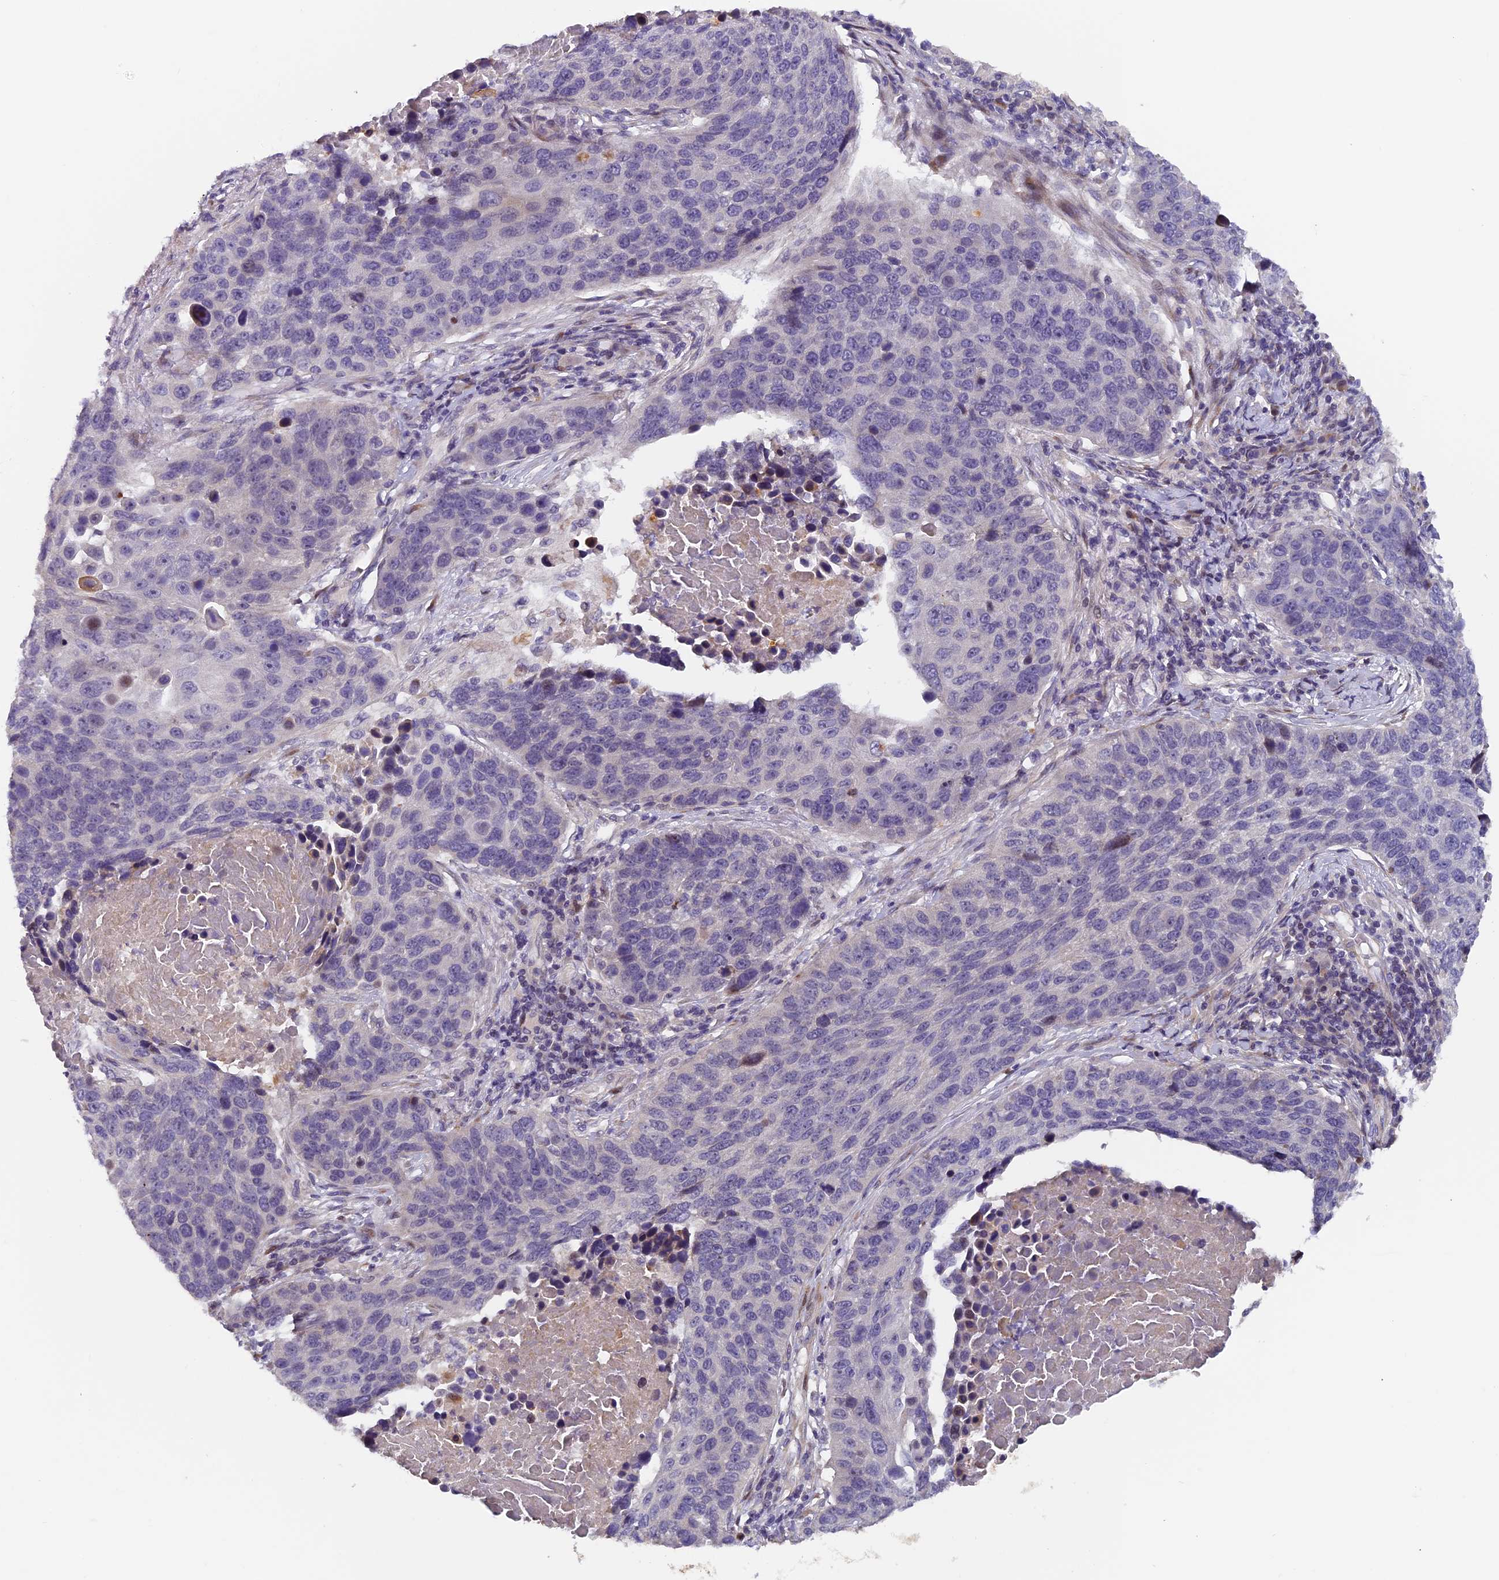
{"staining": {"intensity": "negative", "quantity": "none", "location": "none"}, "tissue": "lung cancer", "cell_type": "Tumor cells", "image_type": "cancer", "snomed": [{"axis": "morphology", "description": "Normal tissue, NOS"}, {"axis": "morphology", "description": "Squamous cell carcinoma, NOS"}, {"axis": "topography", "description": "Lymph node"}, {"axis": "topography", "description": "Lung"}], "caption": "A micrograph of lung cancer stained for a protein demonstrates no brown staining in tumor cells.", "gene": "RAB28", "patient": {"sex": "male", "age": 66}}